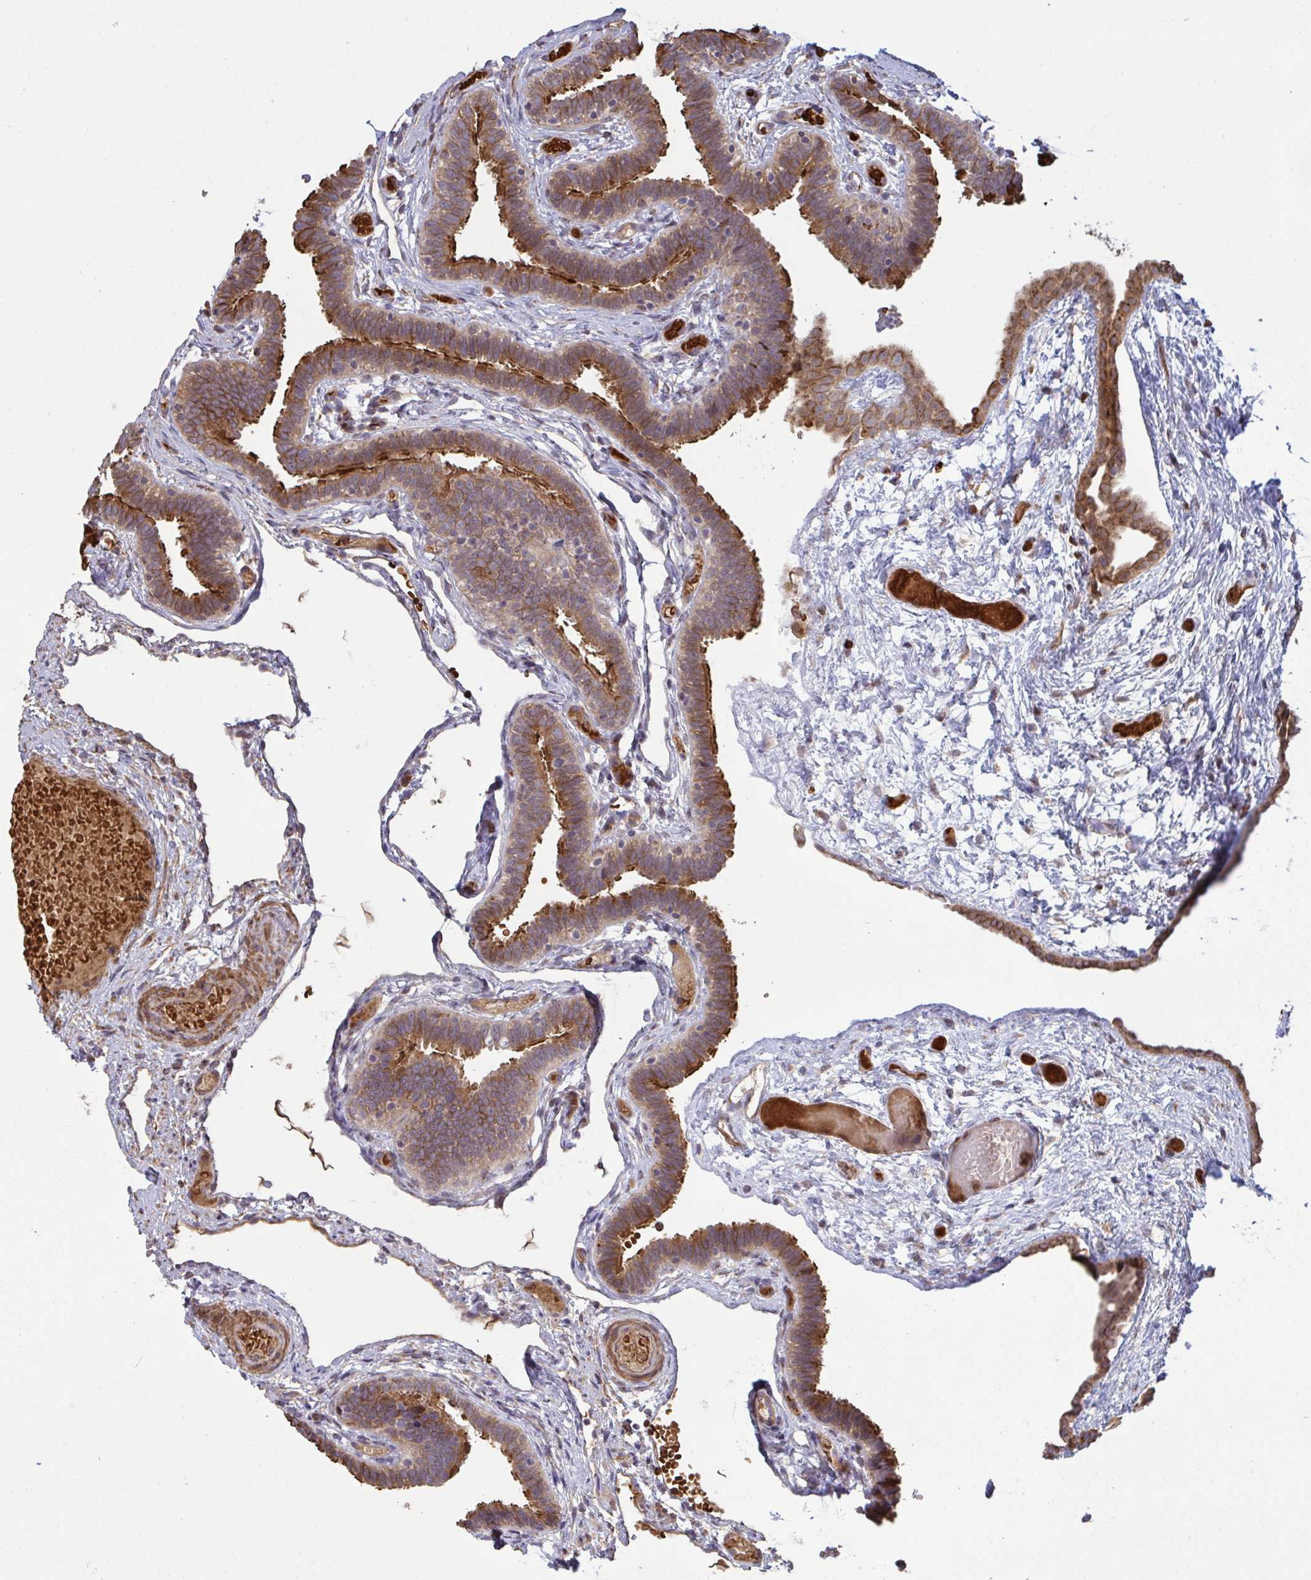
{"staining": {"intensity": "moderate", "quantity": ">75%", "location": "cytoplasmic/membranous"}, "tissue": "fallopian tube", "cell_type": "Glandular cells", "image_type": "normal", "snomed": [{"axis": "morphology", "description": "Normal tissue, NOS"}, {"axis": "topography", "description": "Fallopian tube"}], "caption": "Moderate cytoplasmic/membranous expression is present in about >75% of glandular cells in normal fallopian tube.", "gene": "IL1R1", "patient": {"sex": "female", "age": 37}}